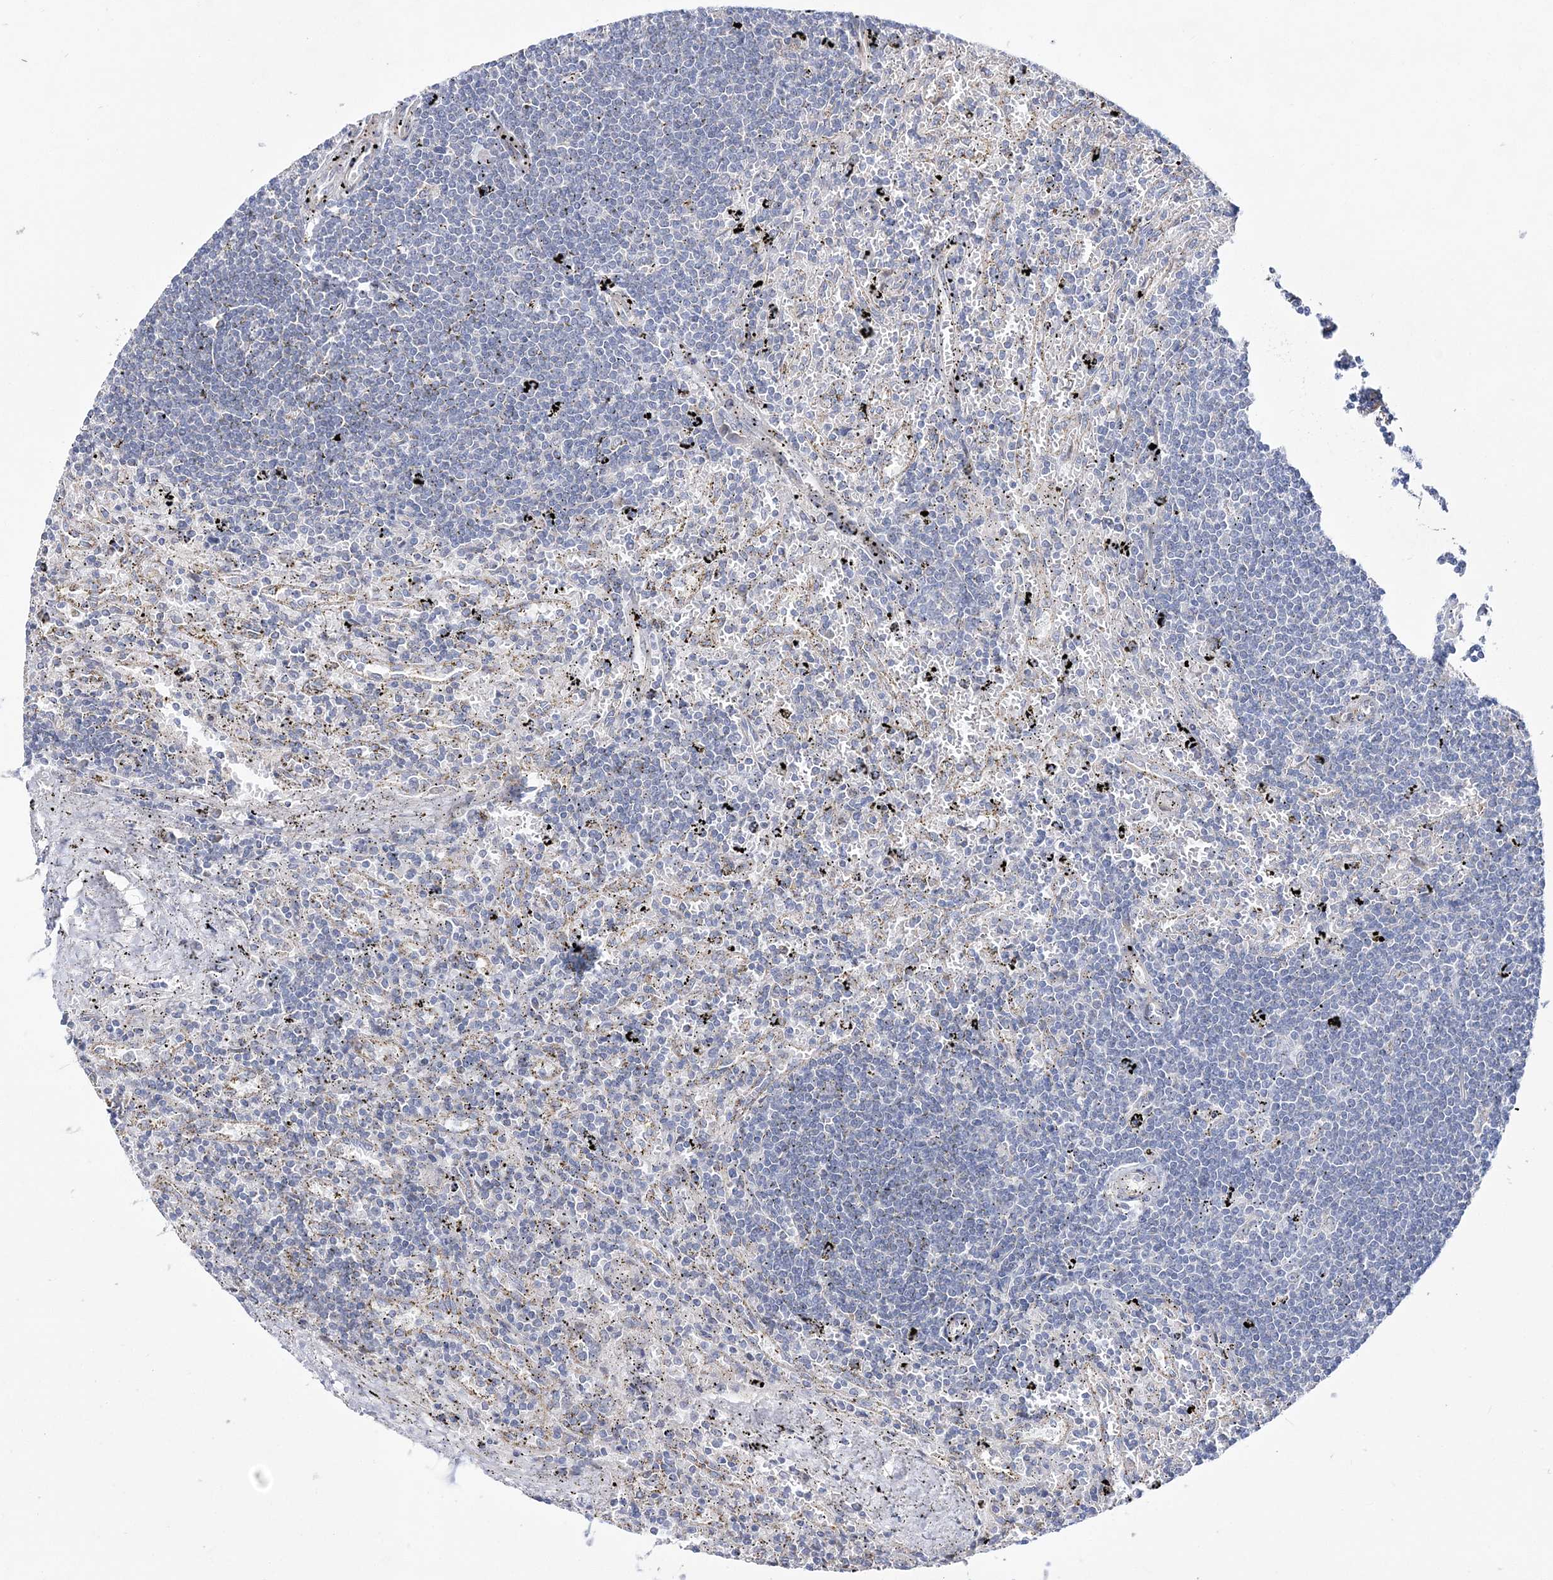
{"staining": {"intensity": "negative", "quantity": "none", "location": "none"}, "tissue": "lymphoma", "cell_type": "Tumor cells", "image_type": "cancer", "snomed": [{"axis": "morphology", "description": "Malignant lymphoma, non-Hodgkin's type, Low grade"}, {"axis": "topography", "description": "Spleen"}], "caption": "The photomicrograph demonstrates no significant expression in tumor cells of malignant lymphoma, non-Hodgkin's type (low-grade). Brightfield microscopy of immunohistochemistry stained with DAB (3,3'-diaminobenzidine) (brown) and hematoxylin (blue), captured at high magnification.", "gene": "ANO1", "patient": {"sex": "male", "age": 76}}